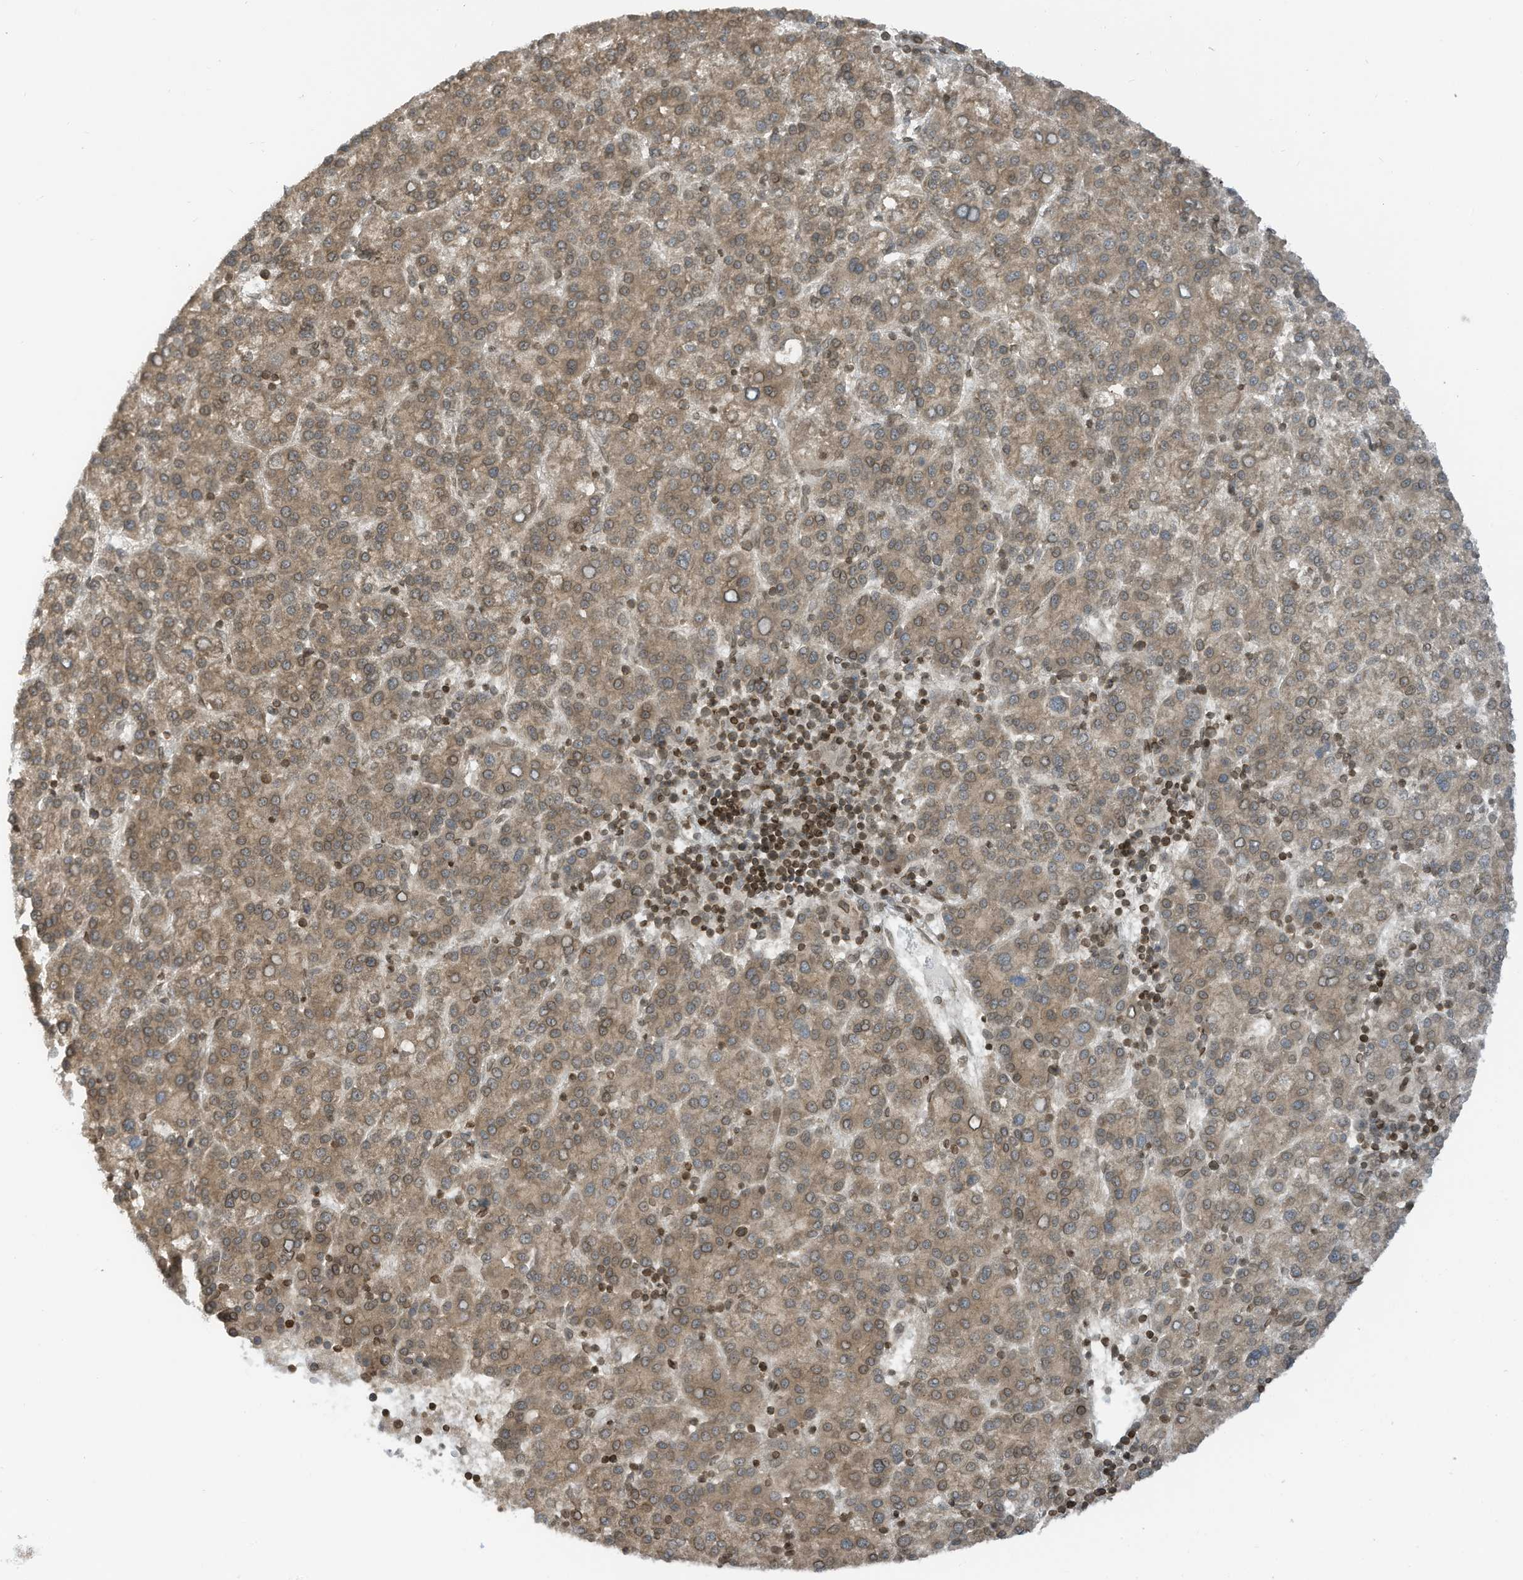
{"staining": {"intensity": "weak", "quantity": ">75%", "location": "cytoplasmic/membranous,nuclear"}, "tissue": "liver cancer", "cell_type": "Tumor cells", "image_type": "cancer", "snomed": [{"axis": "morphology", "description": "Carcinoma, Hepatocellular, NOS"}, {"axis": "topography", "description": "Liver"}], "caption": "Liver cancer tissue shows weak cytoplasmic/membranous and nuclear expression in about >75% of tumor cells, visualized by immunohistochemistry.", "gene": "RABL3", "patient": {"sex": "female", "age": 58}}